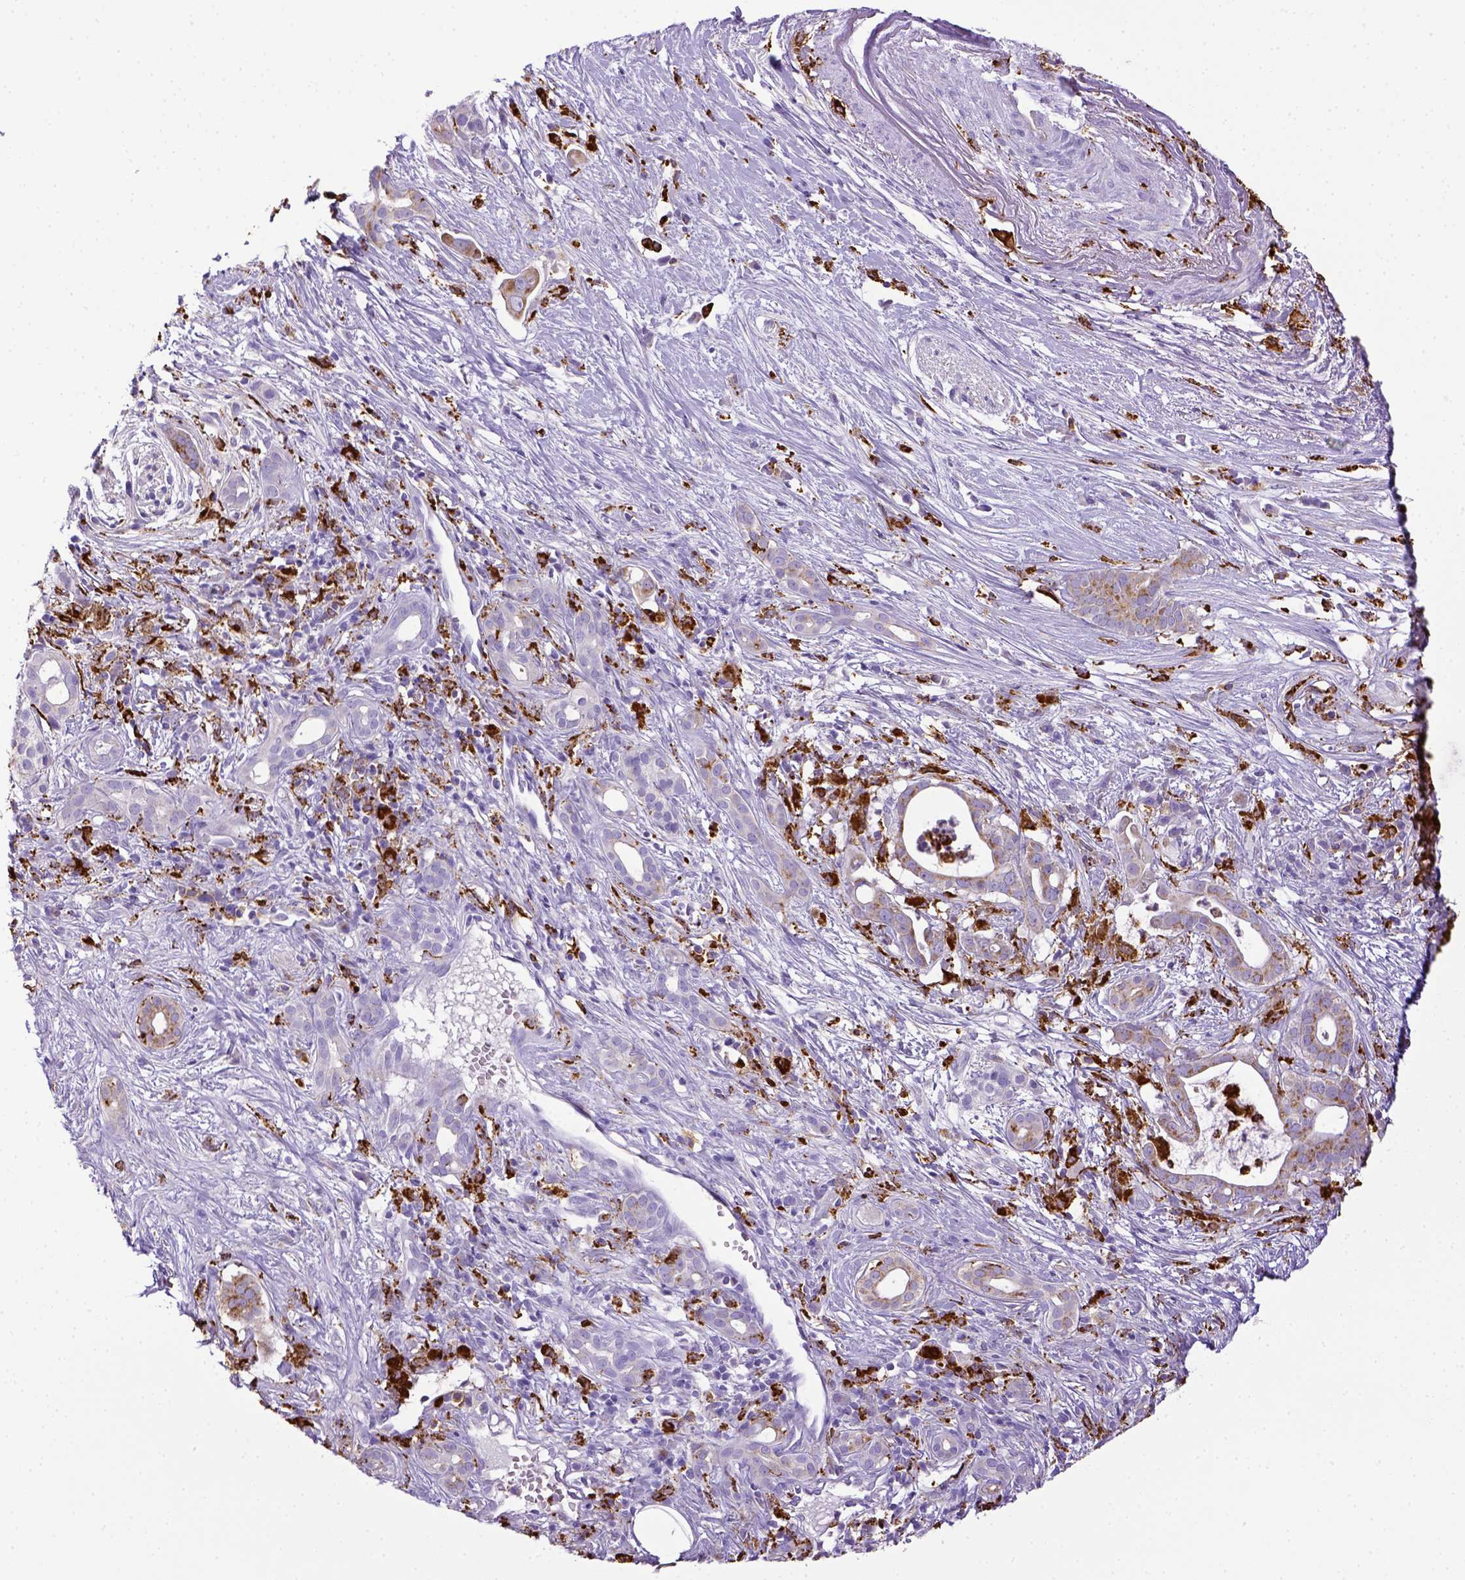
{"staining": {"intensity": "negative", "quantity": "none", "location": "none"}, "tissue": "pancreatic cancer", "cell_type": "Tumor cells", "image_type": "cancer", "snomed": [{"axis": "morphology", "description": "Adenocarcinoma, NOS"}, {"axis": "topography", "description": "Pancreas"}], "caption": "IHC histopathology image of neoplastic tissue: pancreatic cancer (adenocarcinoma) stained with DAB (3,3'-diaminobenzidine) displays no significant protein expression in tumor cells. Brightfield microscopy of immunohistochemistry stained with DAB (3,3'-diaminobenzidine) (brown) and hematoxylin (blue), captured at high magnification.", "gene": "CD68", "patient": {"sex": "male", "age": 61}}